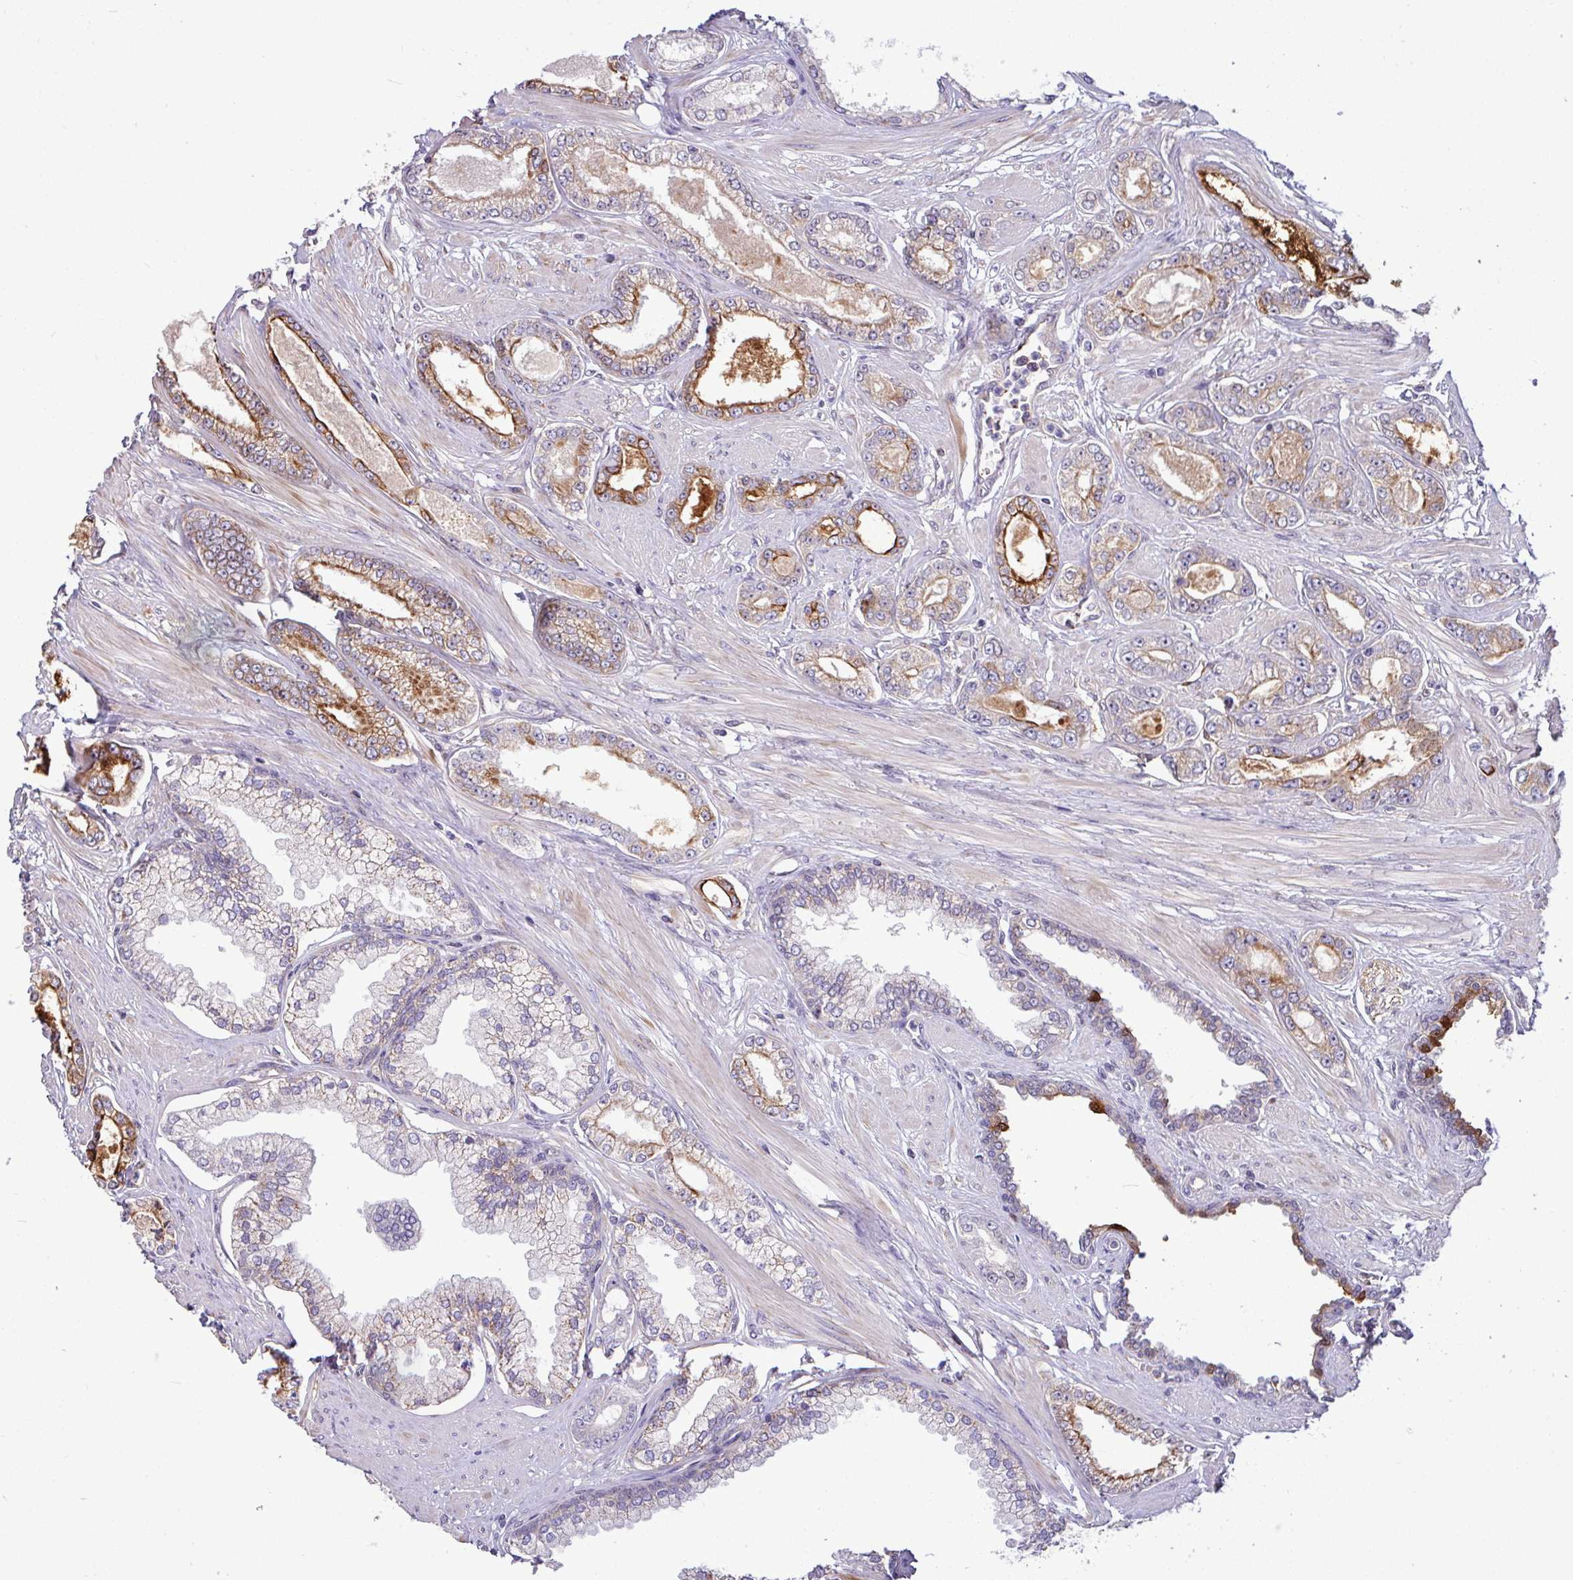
{"staining": {"intensity": "moderate", "quantity": "<25%", "location": "cytoplasmic/membranous"}, "tissue": "prostate cancer", "cell_type": "Tumor cells", "image_type": "cancer", "snomed": [{"axis": "morphology", "description": "Adenocarcinoma, Low grade"}, {"axis": "topography", "description": "Prostate"}], "caption": "There is low levels of moderate cytoplasmic/membranous staining in tumor cells of prostate cancer, as demonstrated by immunohistochemical staining (brown color).", "gene": "B4GALNT4", "patient": {"sex": "male", "age": 60}}